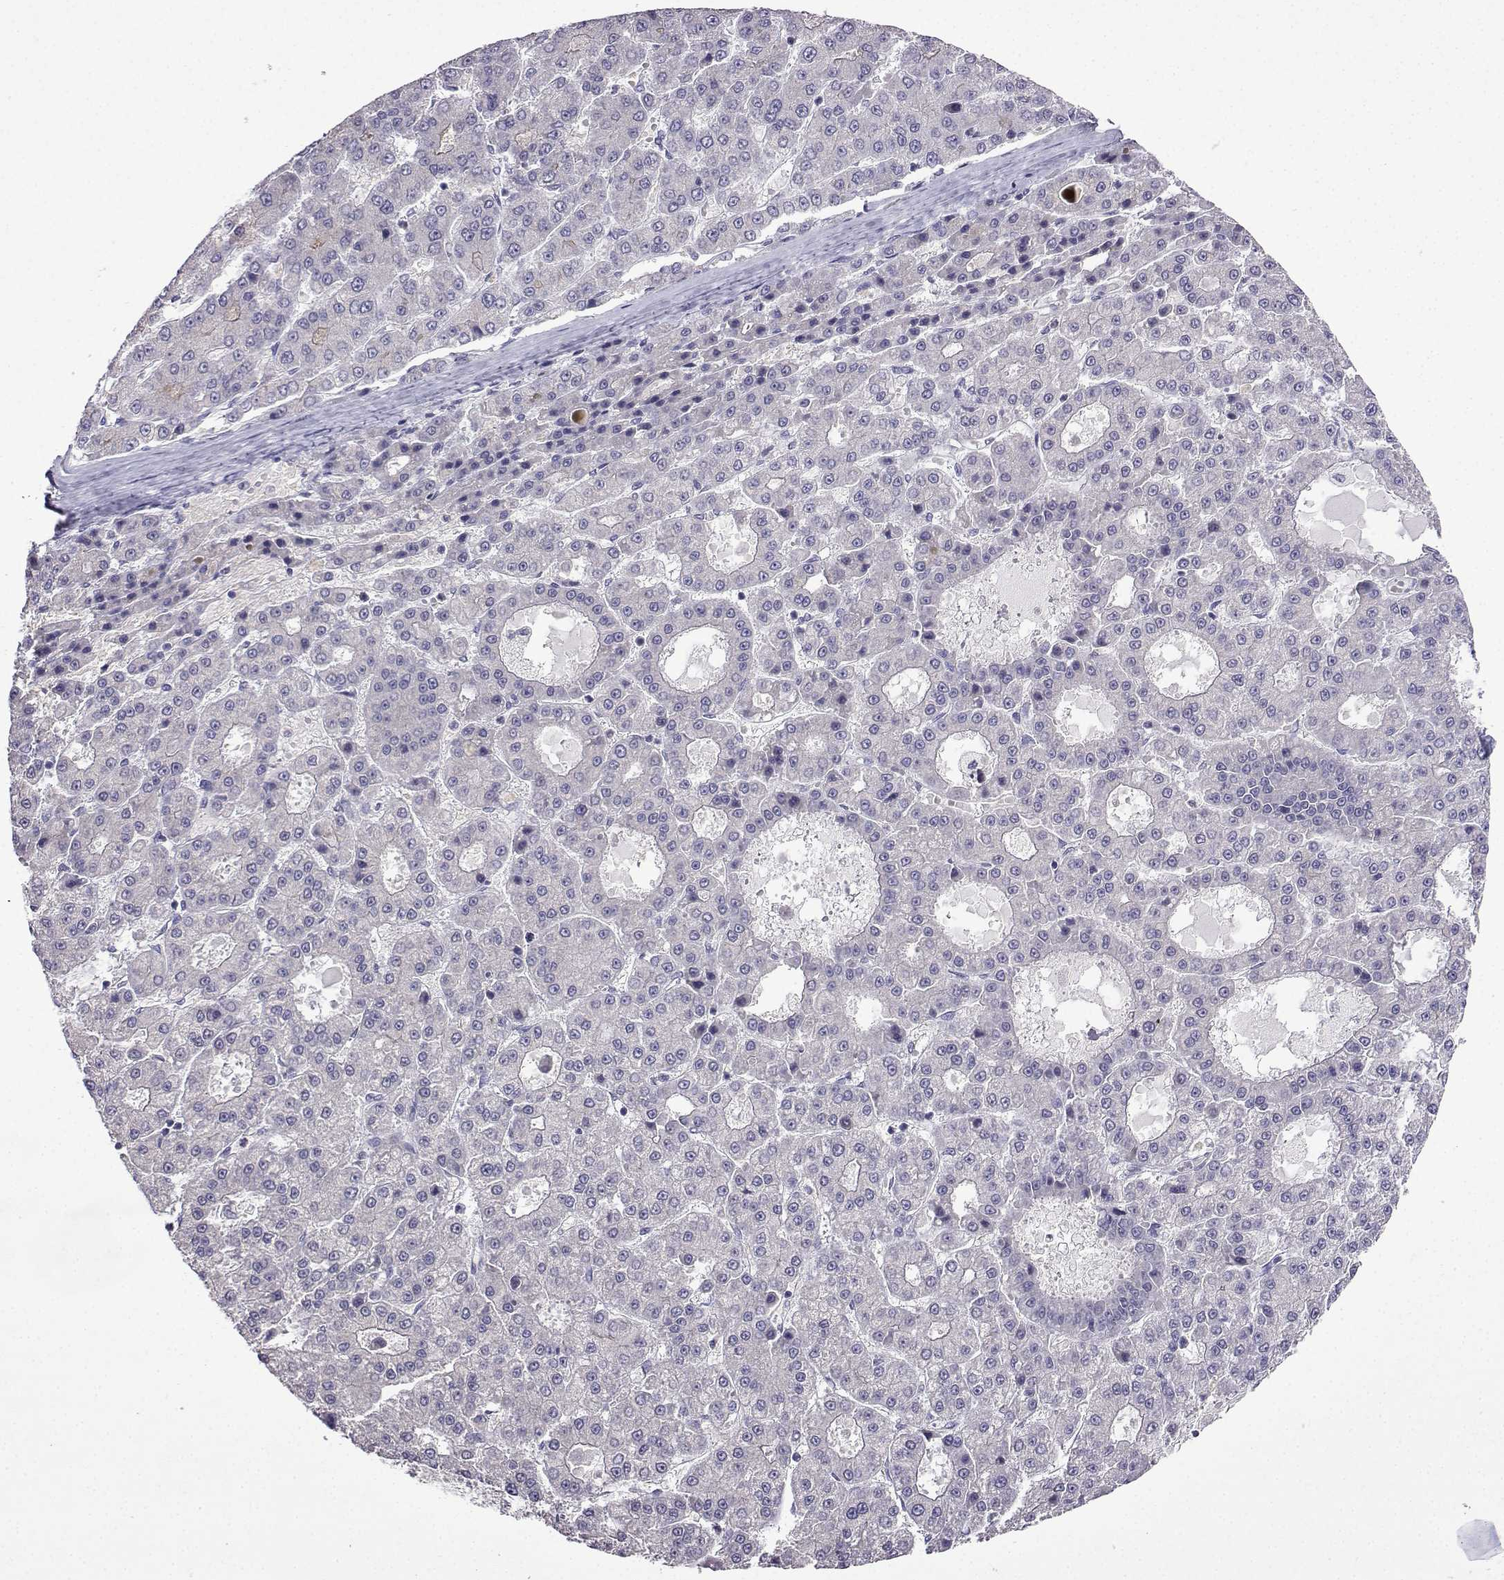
{"staining": {"intensity": "negative", "quantity": "none", "location": "none"}, "tissue": "liver cancer", "cell_type": "Tumor cells", "image_type": "cancer", "snomed": [{"axis": "morphology", "description": "Carcinoma, Hepatocellular, NOS"}, {"axis": "topography", "description": "Liver"}], "caption": "High power microscopy micrograph of an immunohistochemistry histopathology image of hepatocellular carcinoma (liver), revealing no significant expression in tumor cells. (Brightfield microscopy of DAB immunohistochemistry (IHC) at high magnification).", "gene": "FCAMR", "patient": {"sex": "male", "age": 70}}